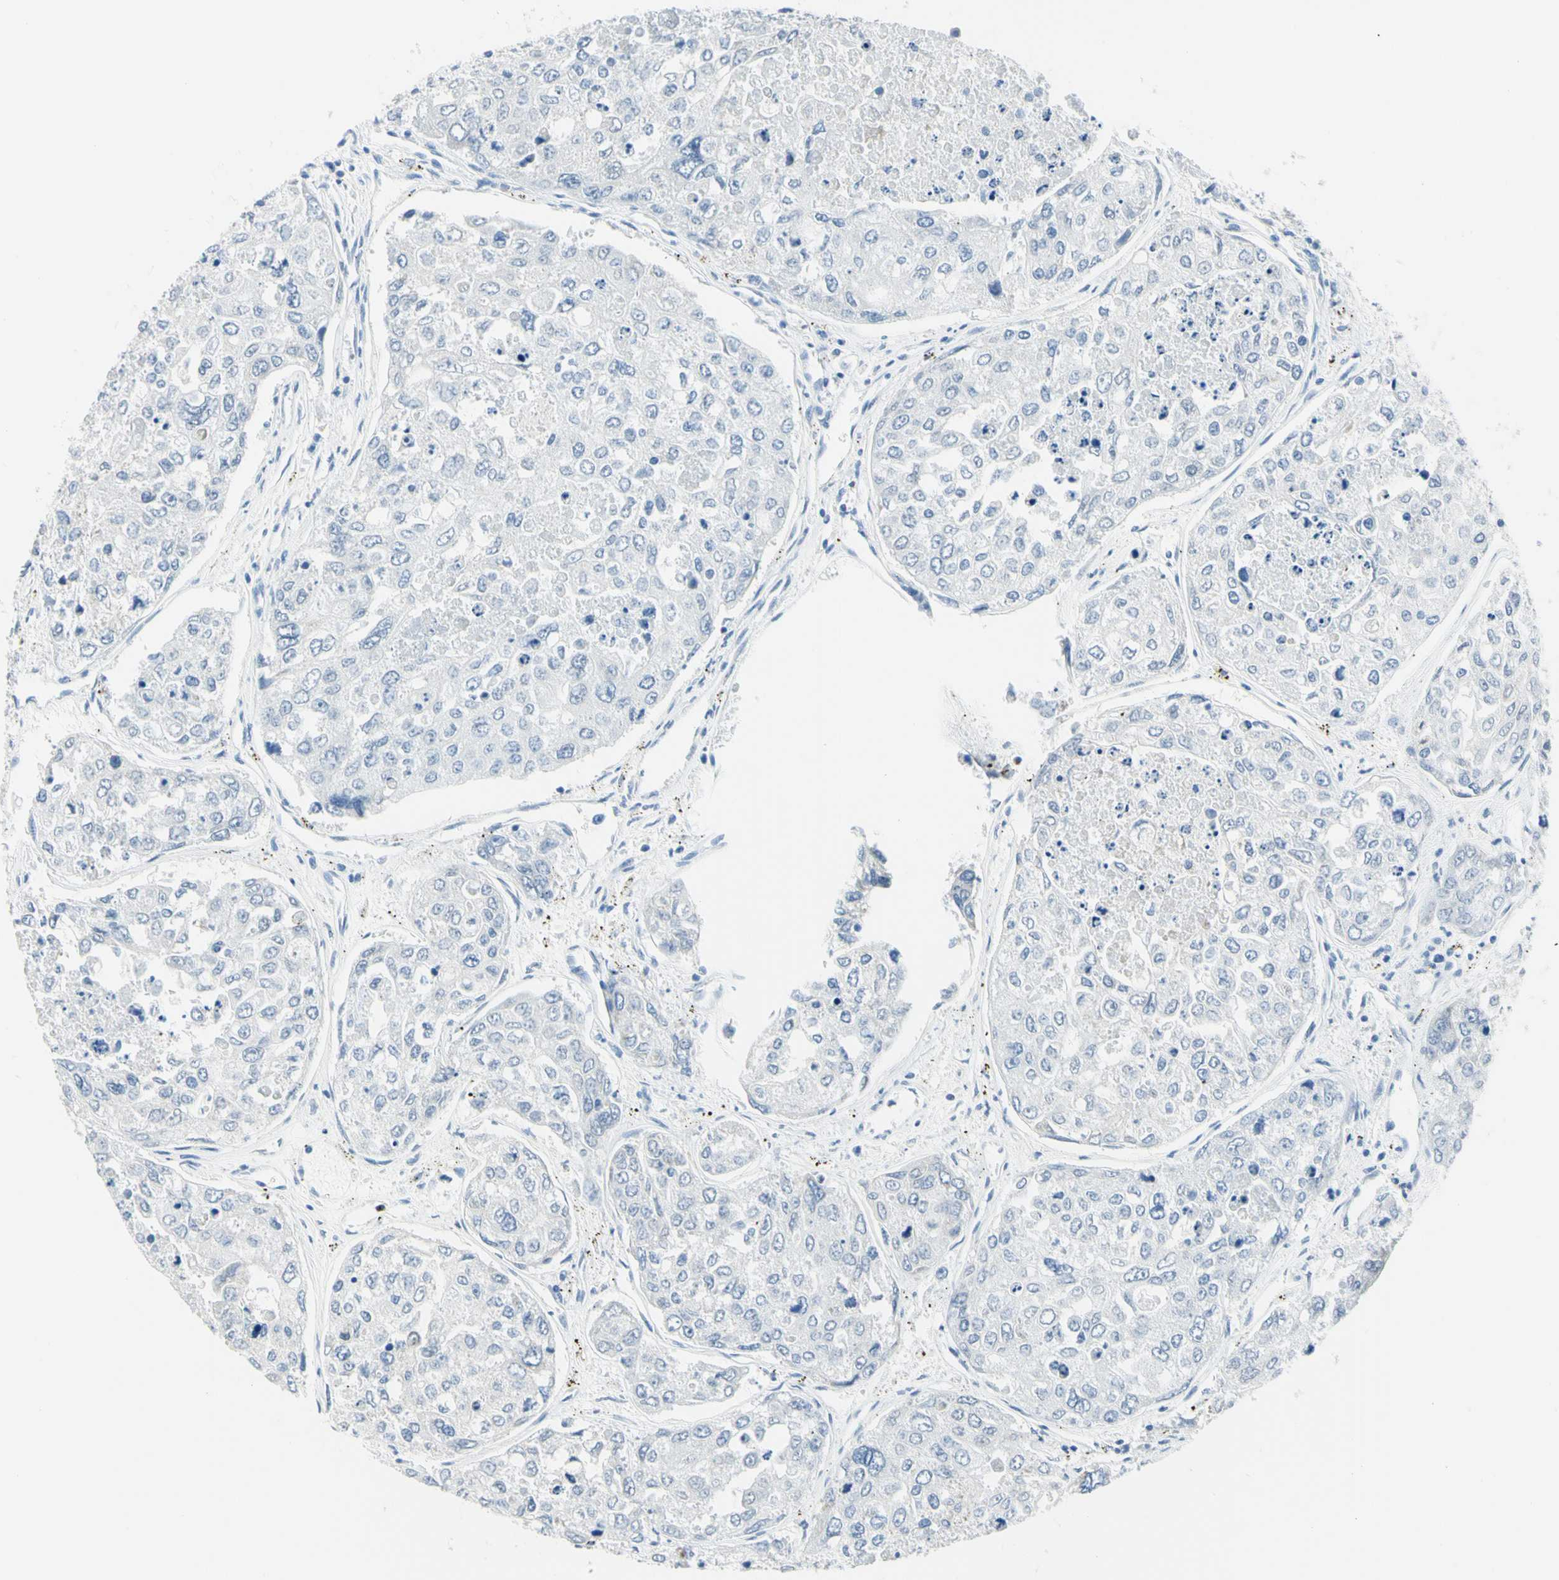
{"staining": {"intensity": "negative", "quantity": "none", "location": "none"}, "tissue": "urothelial cancer", "cell_type": "Tumor cells", "image_type": "cancer", "snomed": [{"axis": "morphology", "description": "Urothelial carcinoma, High grade"}, {"axis": "topography", "description": "Lymph node"}, {"axis": "topography", "description": "Urinary bladder"}], "caption": "Immunohistochemical staining of human high-grade urothelial carcinoma reveals no significant positivity in tumor cells.", "gene": "CYSLTR1", "patient": {"sex": "male", "age": 51}}